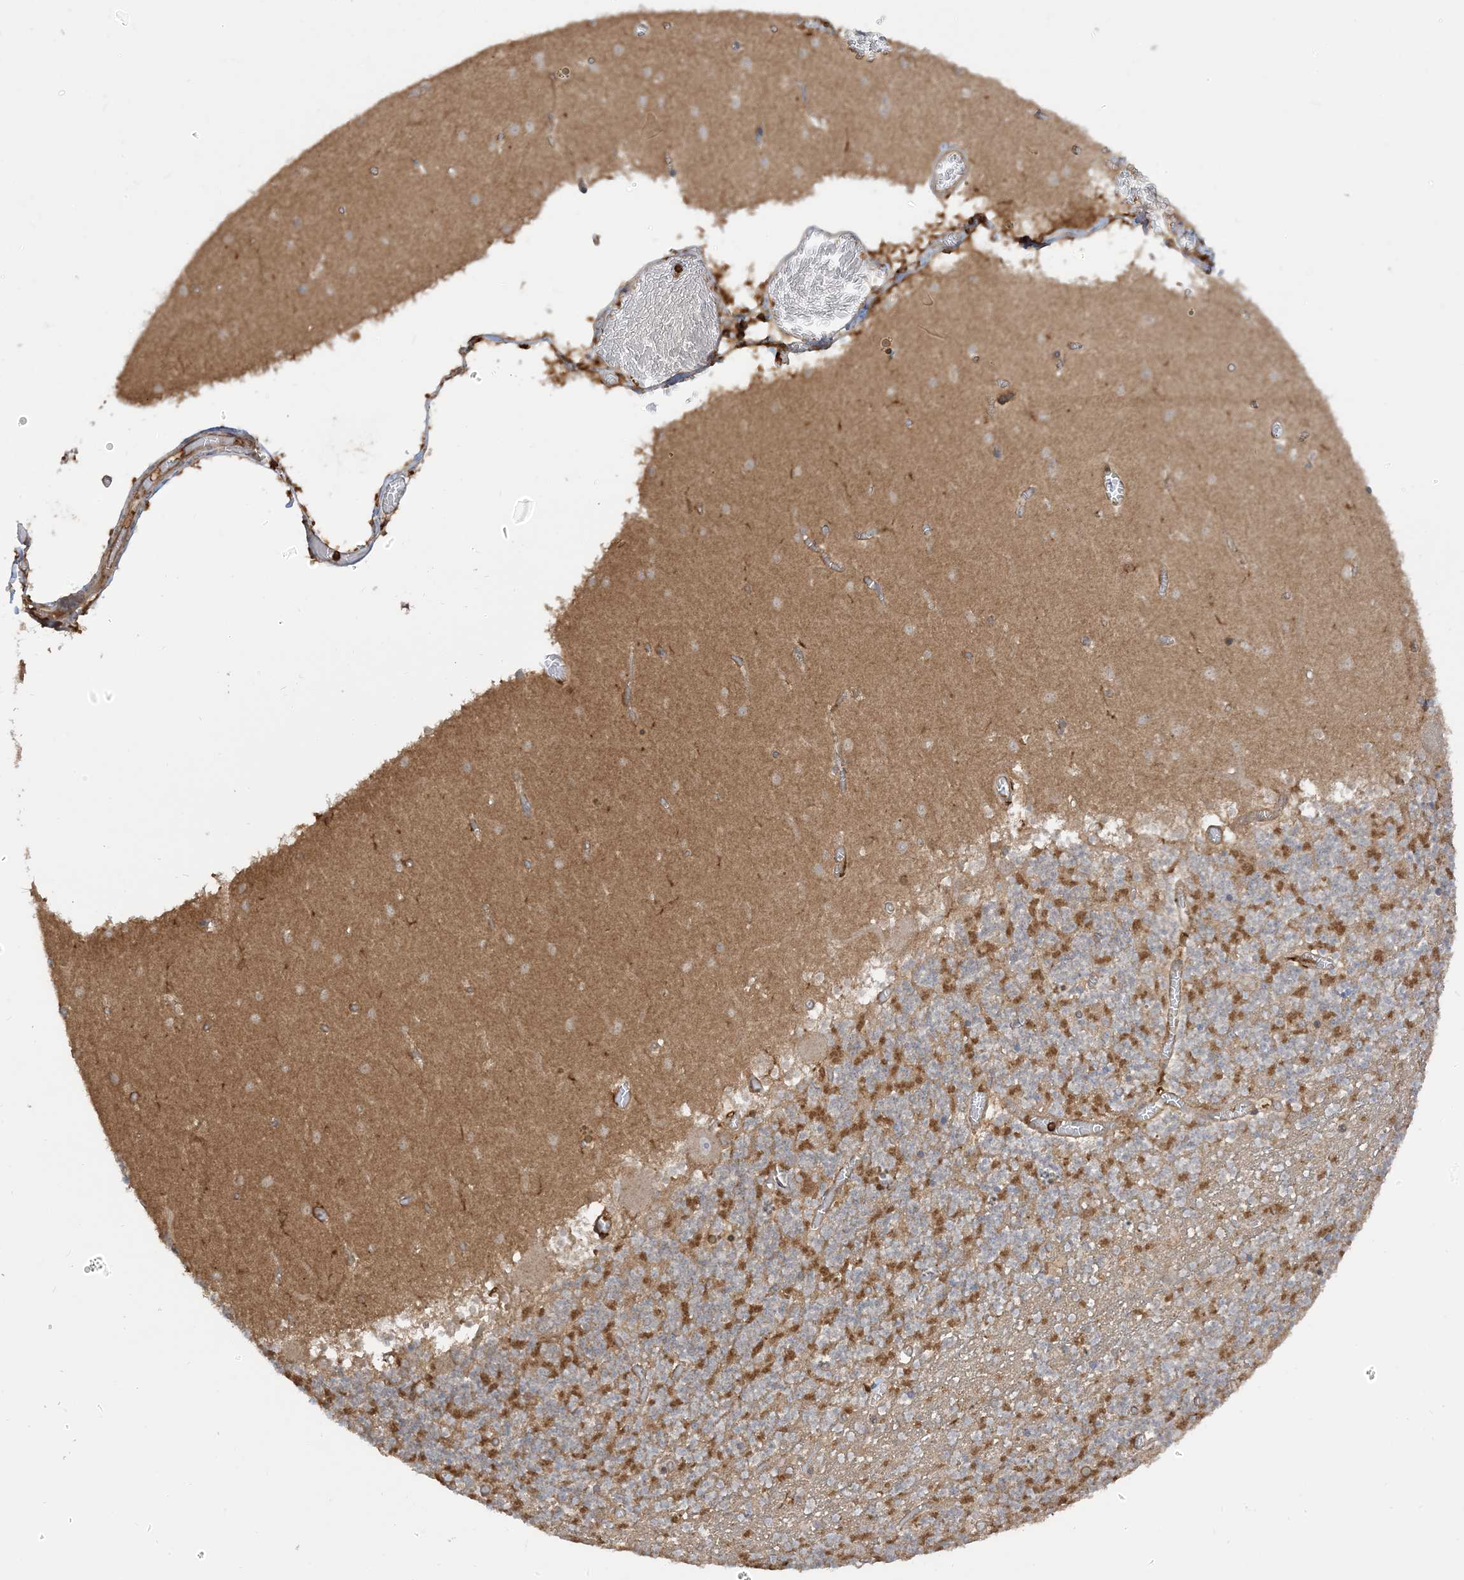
{"staining": {"intensity": "moderate", "quantity": "<25%", "location": "cytoplasmic/membranous"}, "tissue": "cerebellum", "cell_type": "Cells in granular layer", "image_type": "normal", "snomed": [{"axis": "morphology", "description": "Normal tissue, NOS"}, {"axis": "topography", "description": "Cerebellum"}], "caption": "Cerebellum stained with immunohistochemistry (IHC) demonstrates moderate cytoplasmic/membranous positivity in about <25% of cells in granular layer.", "gene": "CAPZB", "patient": {"sex": "female", "age": 28}}